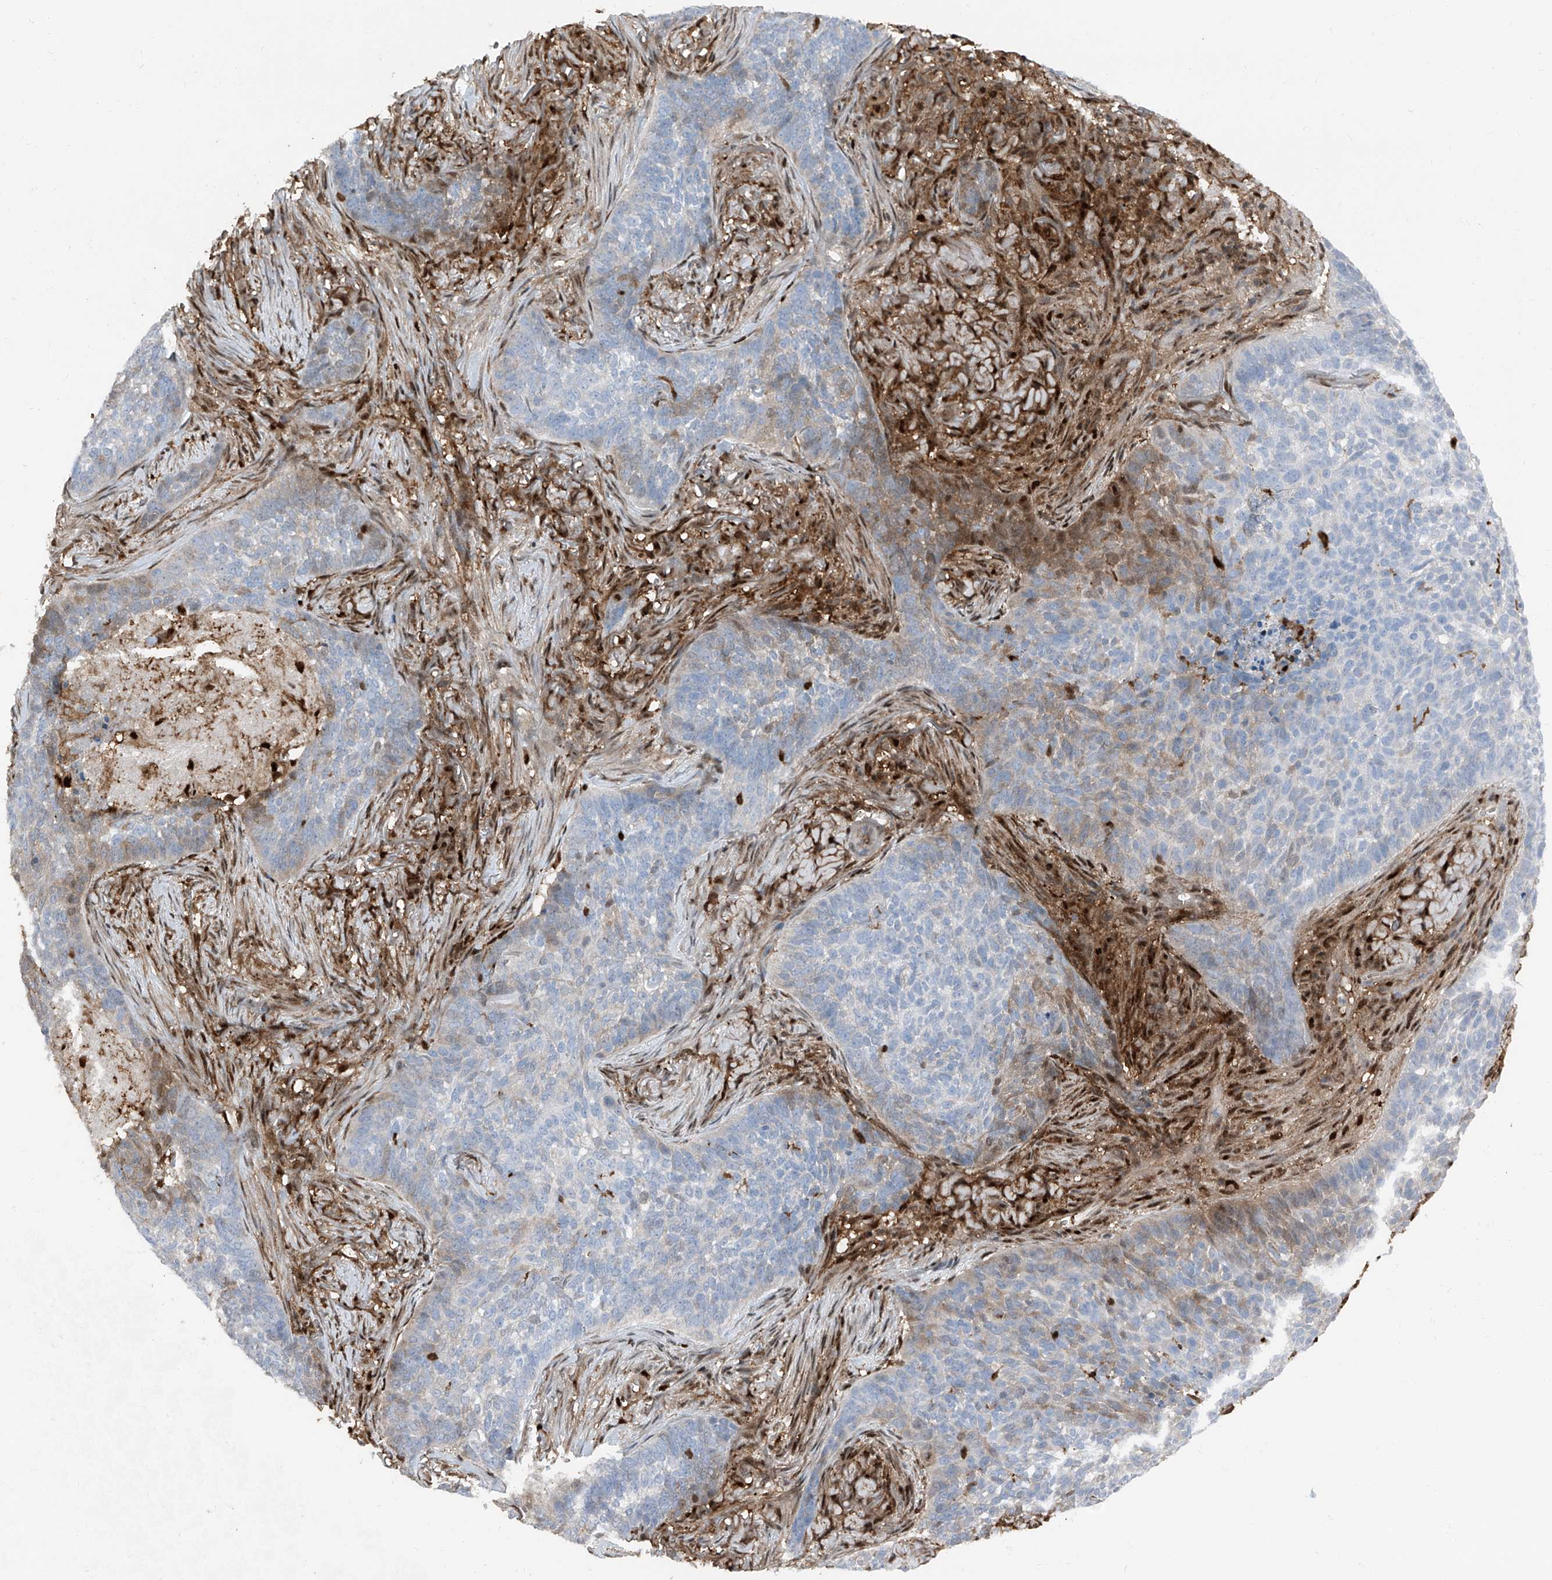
{"staining": {"intensity": "moderate", "quantity": "<25%", "location": "cytoplasmic/membranous,nuclear"}, "tissue": "skin cancer", "cell_type": "Tumor cells", "image_type": "cancer", "snomed": [{"axis": "morphology", "description": "Basal cell carcinoma"}, {"axis": "topography", "description": "Skin"}], "caption": "A high-resolution histopathology image shows immunohistochemistry staining of basal cell carcinoma (skin), which exhibits moderate cytoplasmic/membranous and nuclear expression in about <25% of tumor cells.", "gene": "PSMB10", "patient": {"sex": "male", "age": 85}}